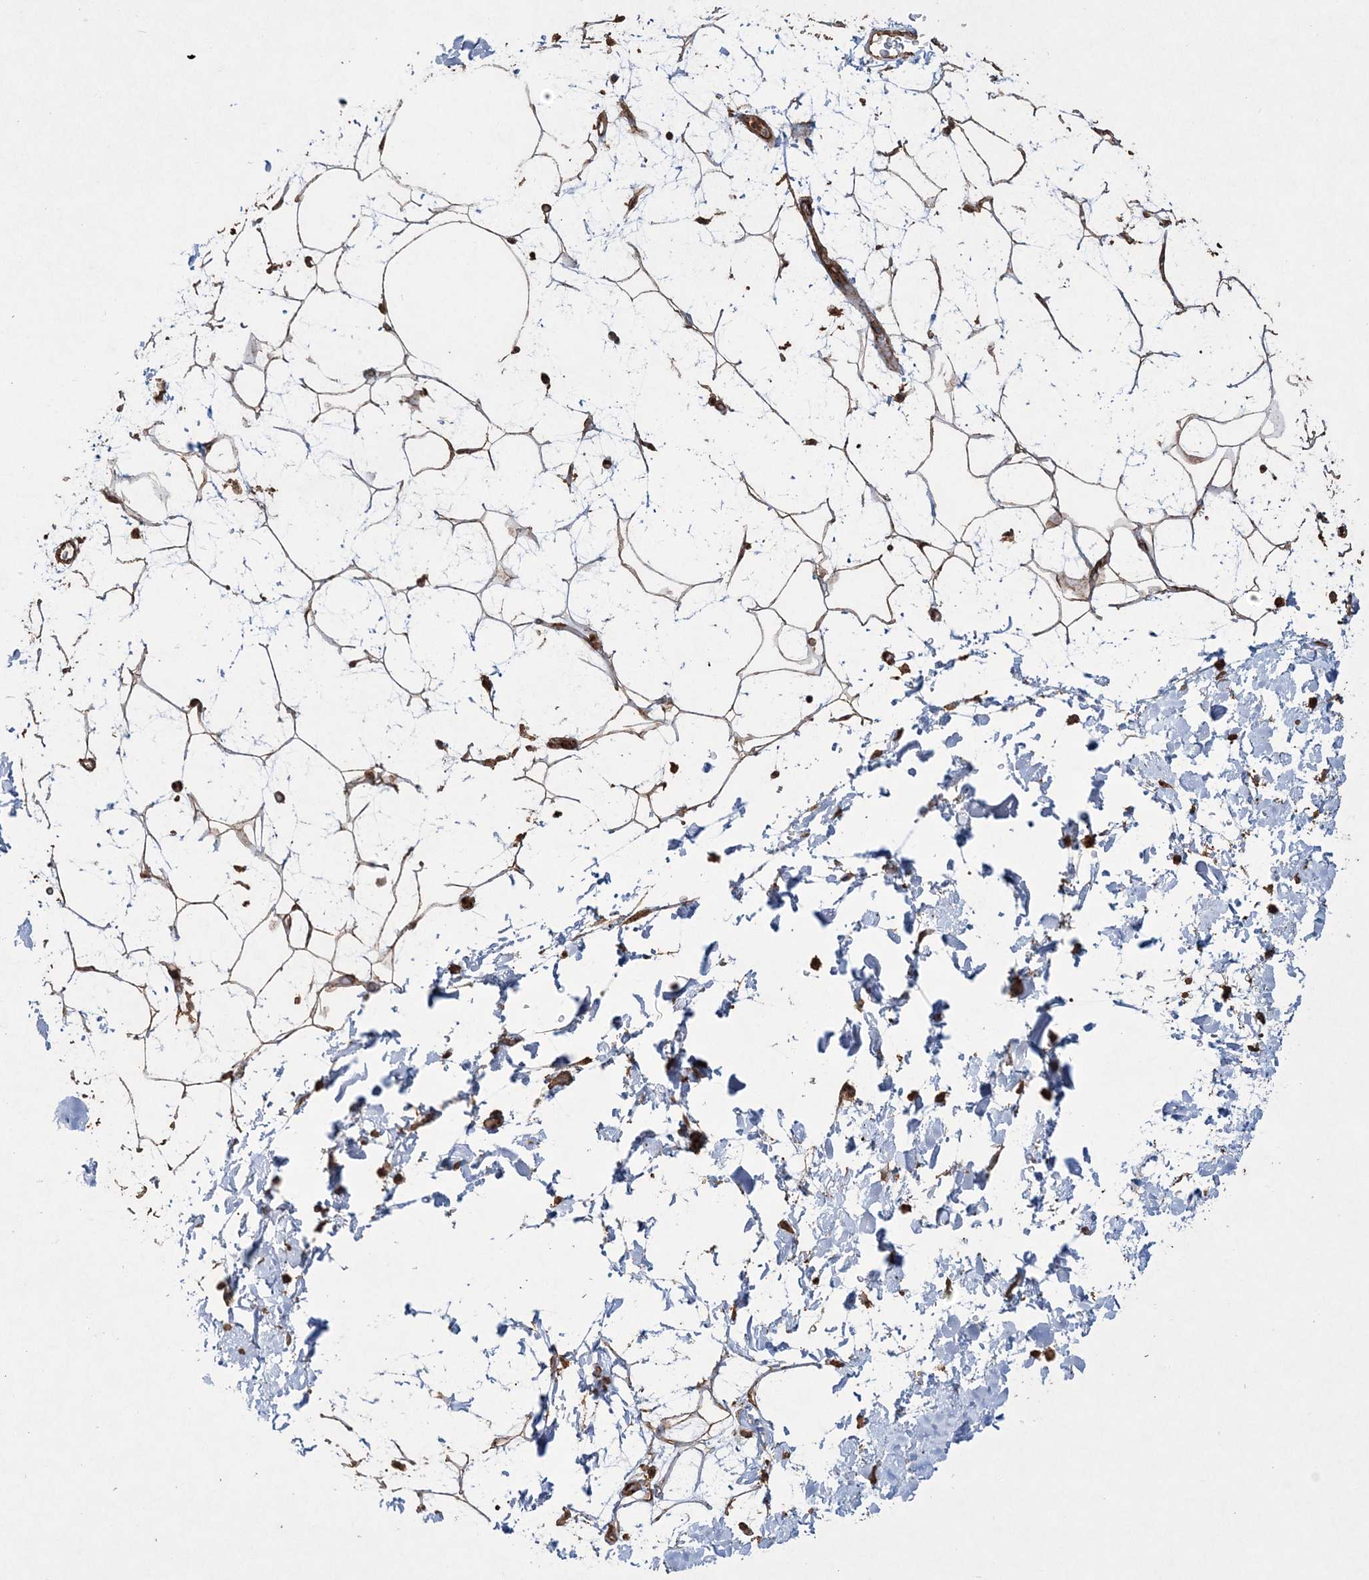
{"staining": {"intensity": "moderate", "quantity": ">75%", "location": "cytoplasmic/membranous"}, "tissue": "adipose tissue", "cell_type": "Adipocytes", "image_type": "normal", "snomed": [{"axis": "morphology", "description": "Normal tissue, NOS"}, {"axis": "topography", "description": "Soft tissue"}], "caption": "Adipose tissue stained with immunohistochemistry reveals moderate cytoplasmic/membranous positivity in about >75% of adipocytes.", "gene": "TTC7A", "patient": {"sex": "male", "age": 72}}